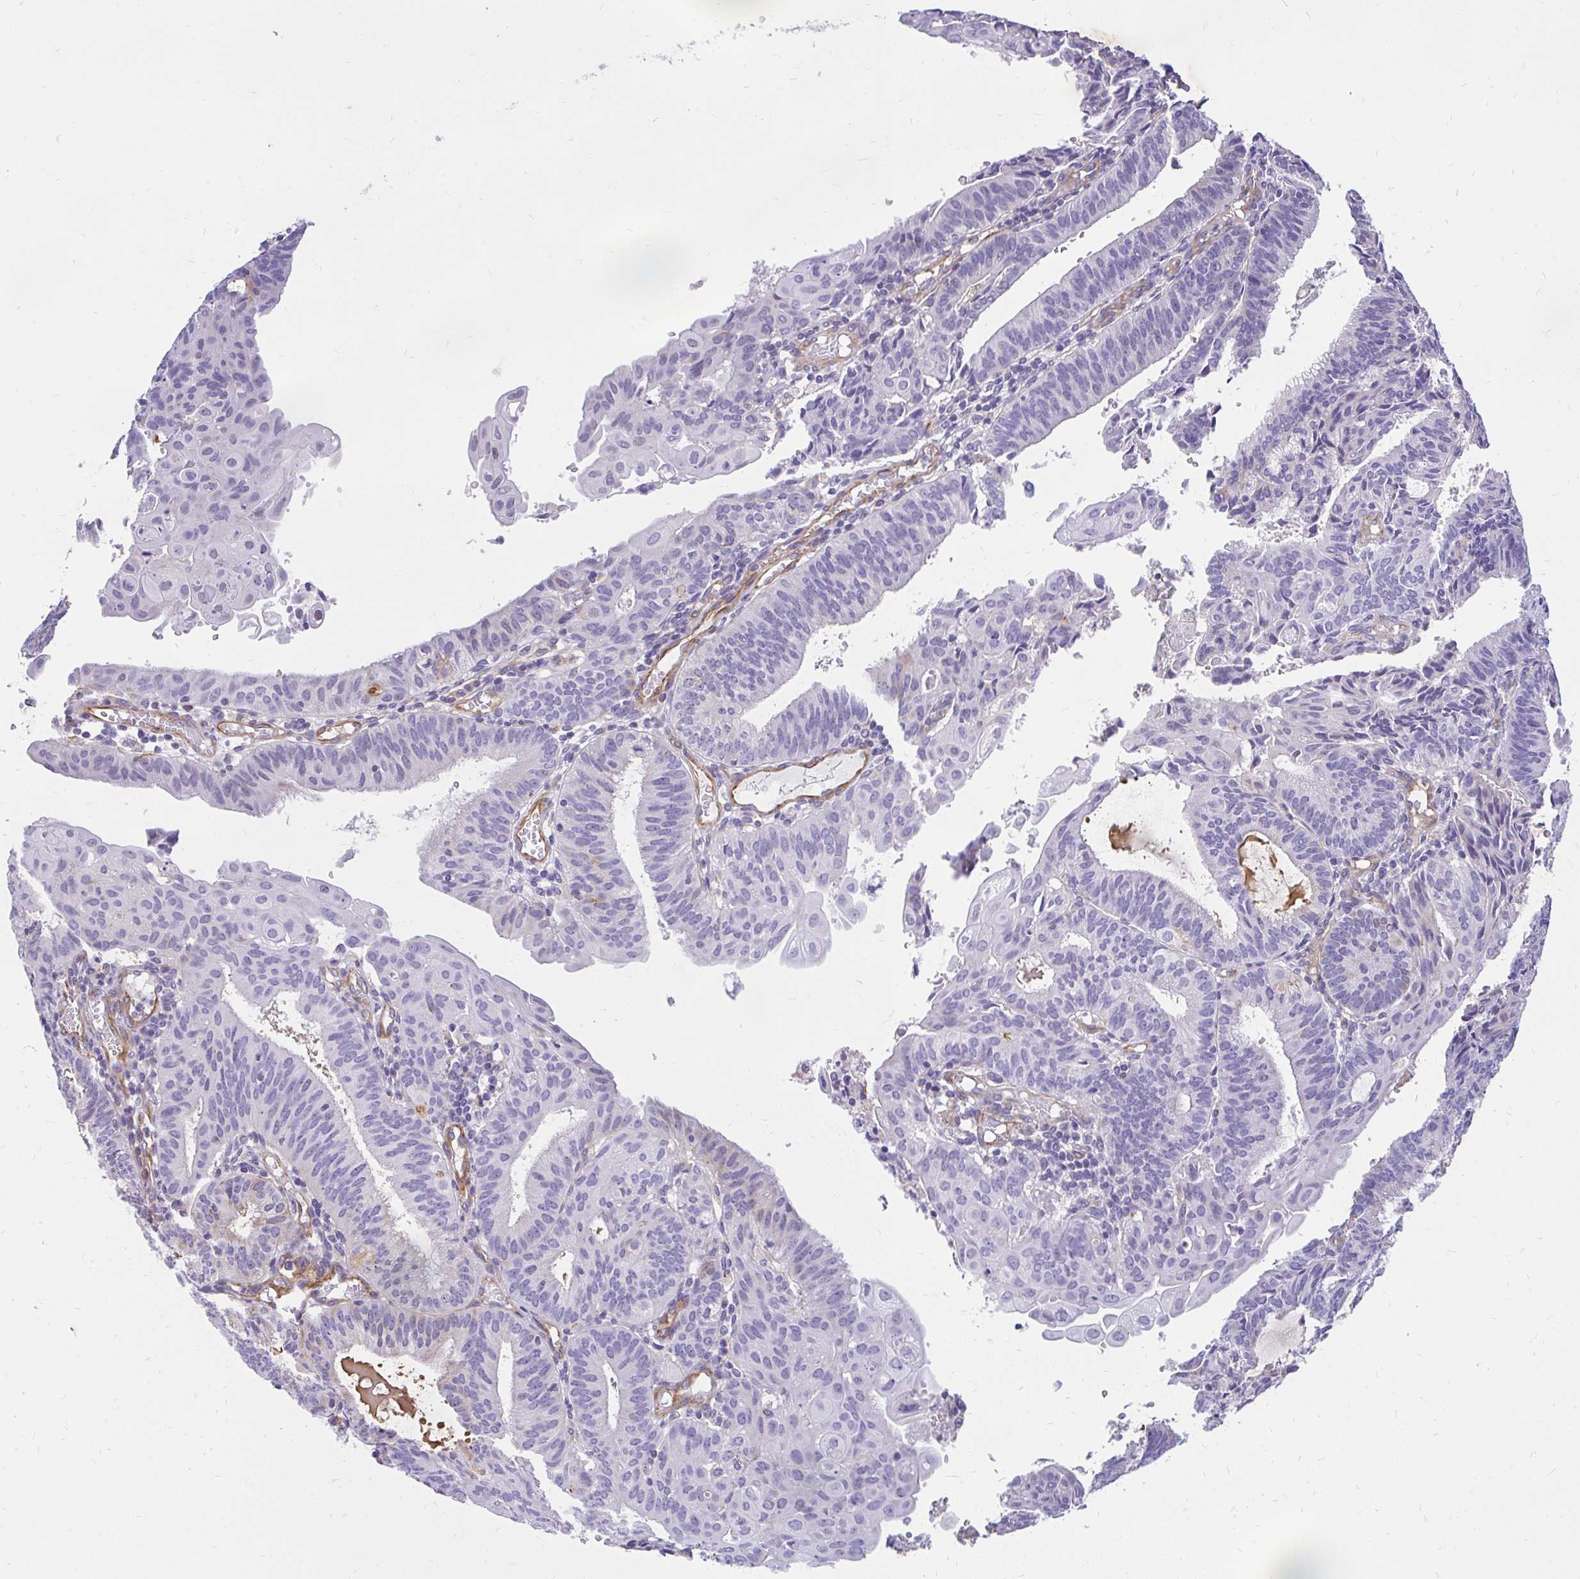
{"staining": {"intensity": "negative", "quantity": "none", "location": "none"}, "tissue": "endometrial cancer", "cell_type": "Tumor cells", "image_type": "cancer", "snomed": [{"axis": "morphology", "description": "Adenocarcinoma, NOS"}, {"axis": "topography", "description": "Endometrium"}], "caption": "This is an IHC micrograph of endometrial adenocarcinoma. There is no staining in tumor cells.", "gene": "FAM83C", "patient": {"sex": "female", "age": 49}}